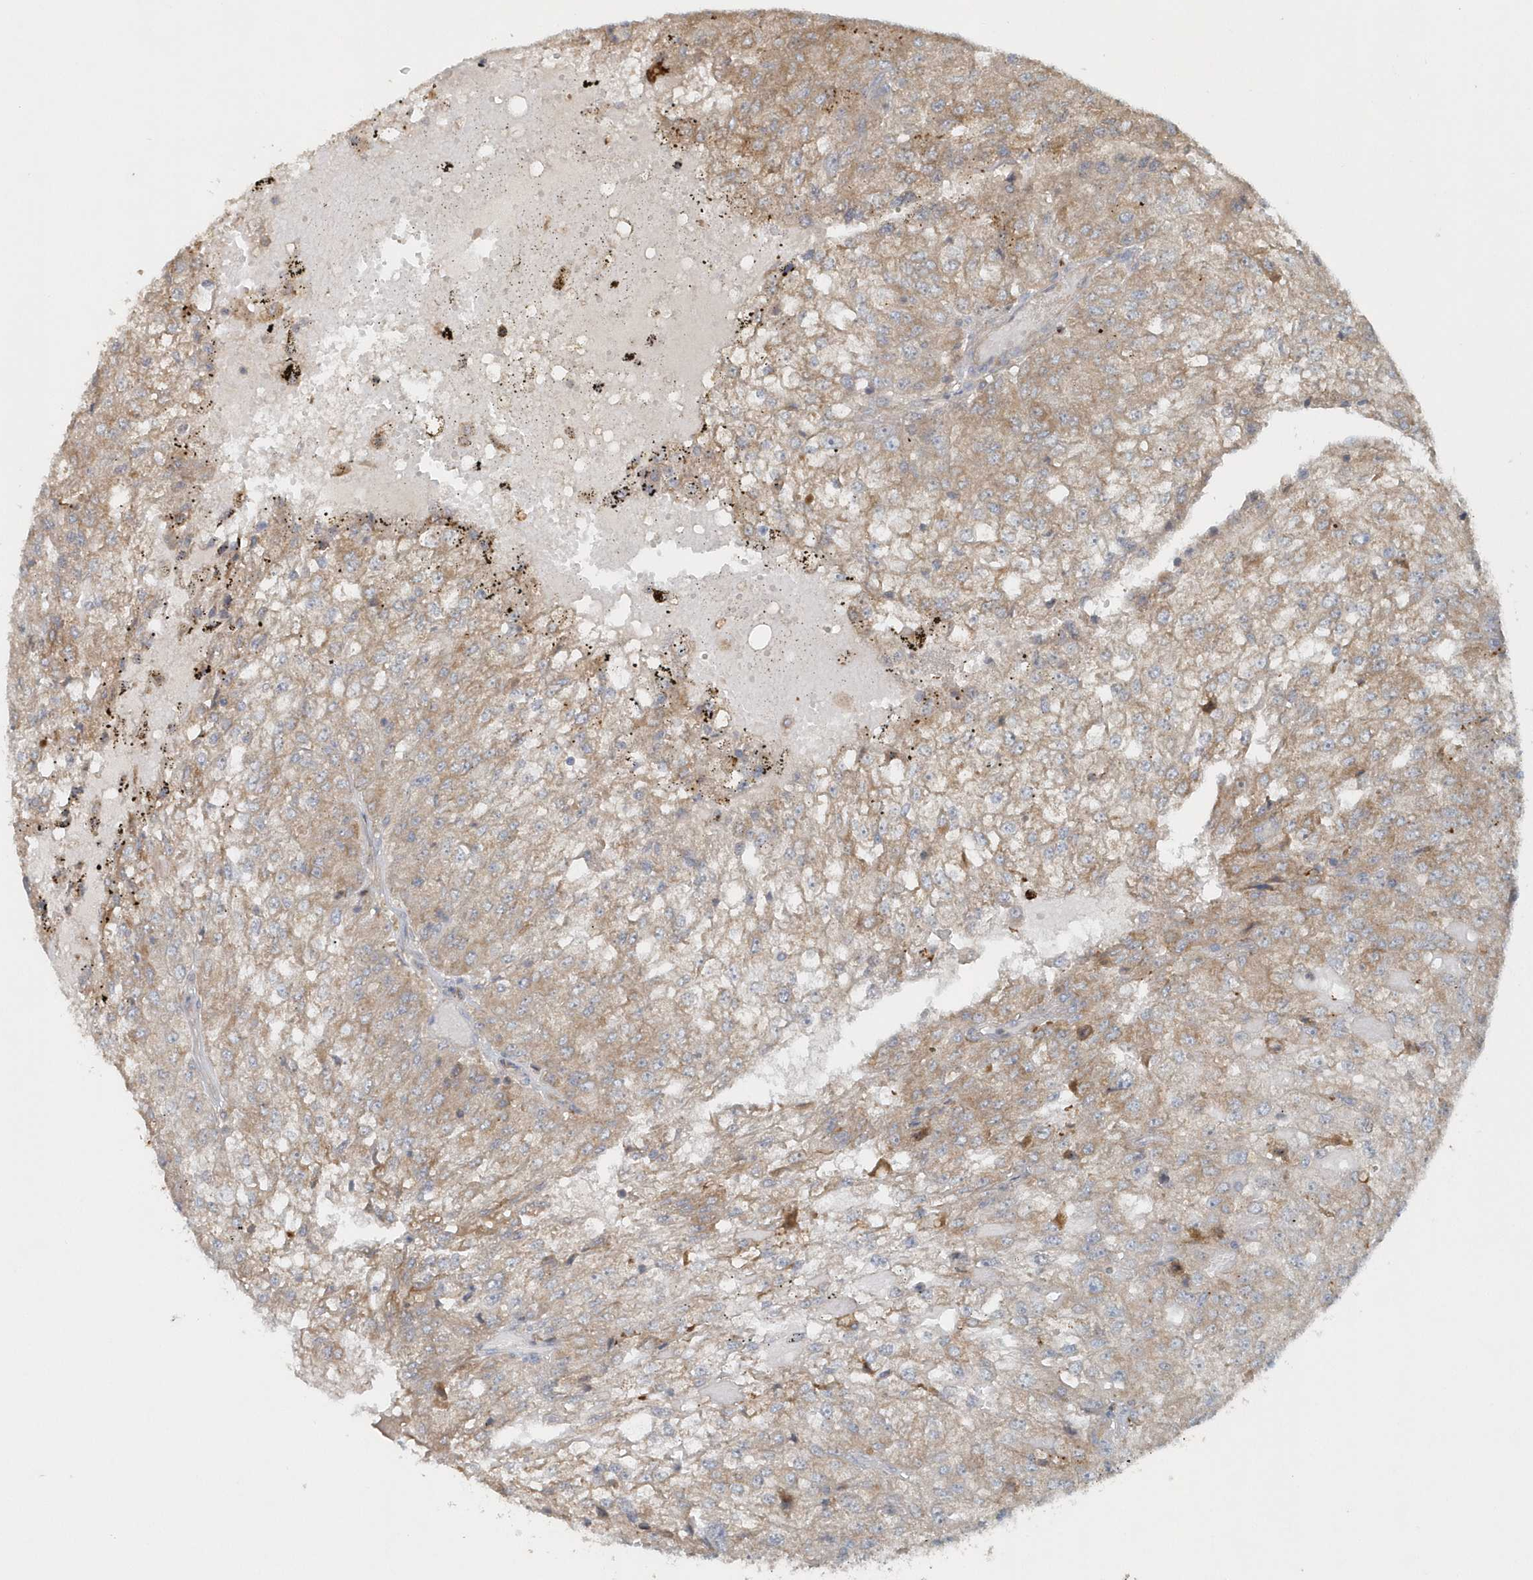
{"staining": {"intensity": "weak", "quantity": ">75%", "location": "cytoplasmic/membranous"}, "tissue": "renal cancer", "cell_type": "Tumor cells", "image_type": "cancer", "snomed": [{"axis": "morphology", "description": "Adenocarcinoma, NOS"}, {"axis": "topography", "description": "Kidney"}], "caption": "Tumor cells display weak cytoplasmic/membranous staining in about >75% of cells in renal cancer. The protein of interest is shown in brown color, while the nuclei are stained blue.", "gene": "MMUT", "patient": {"sex": "female", "age": 54}}